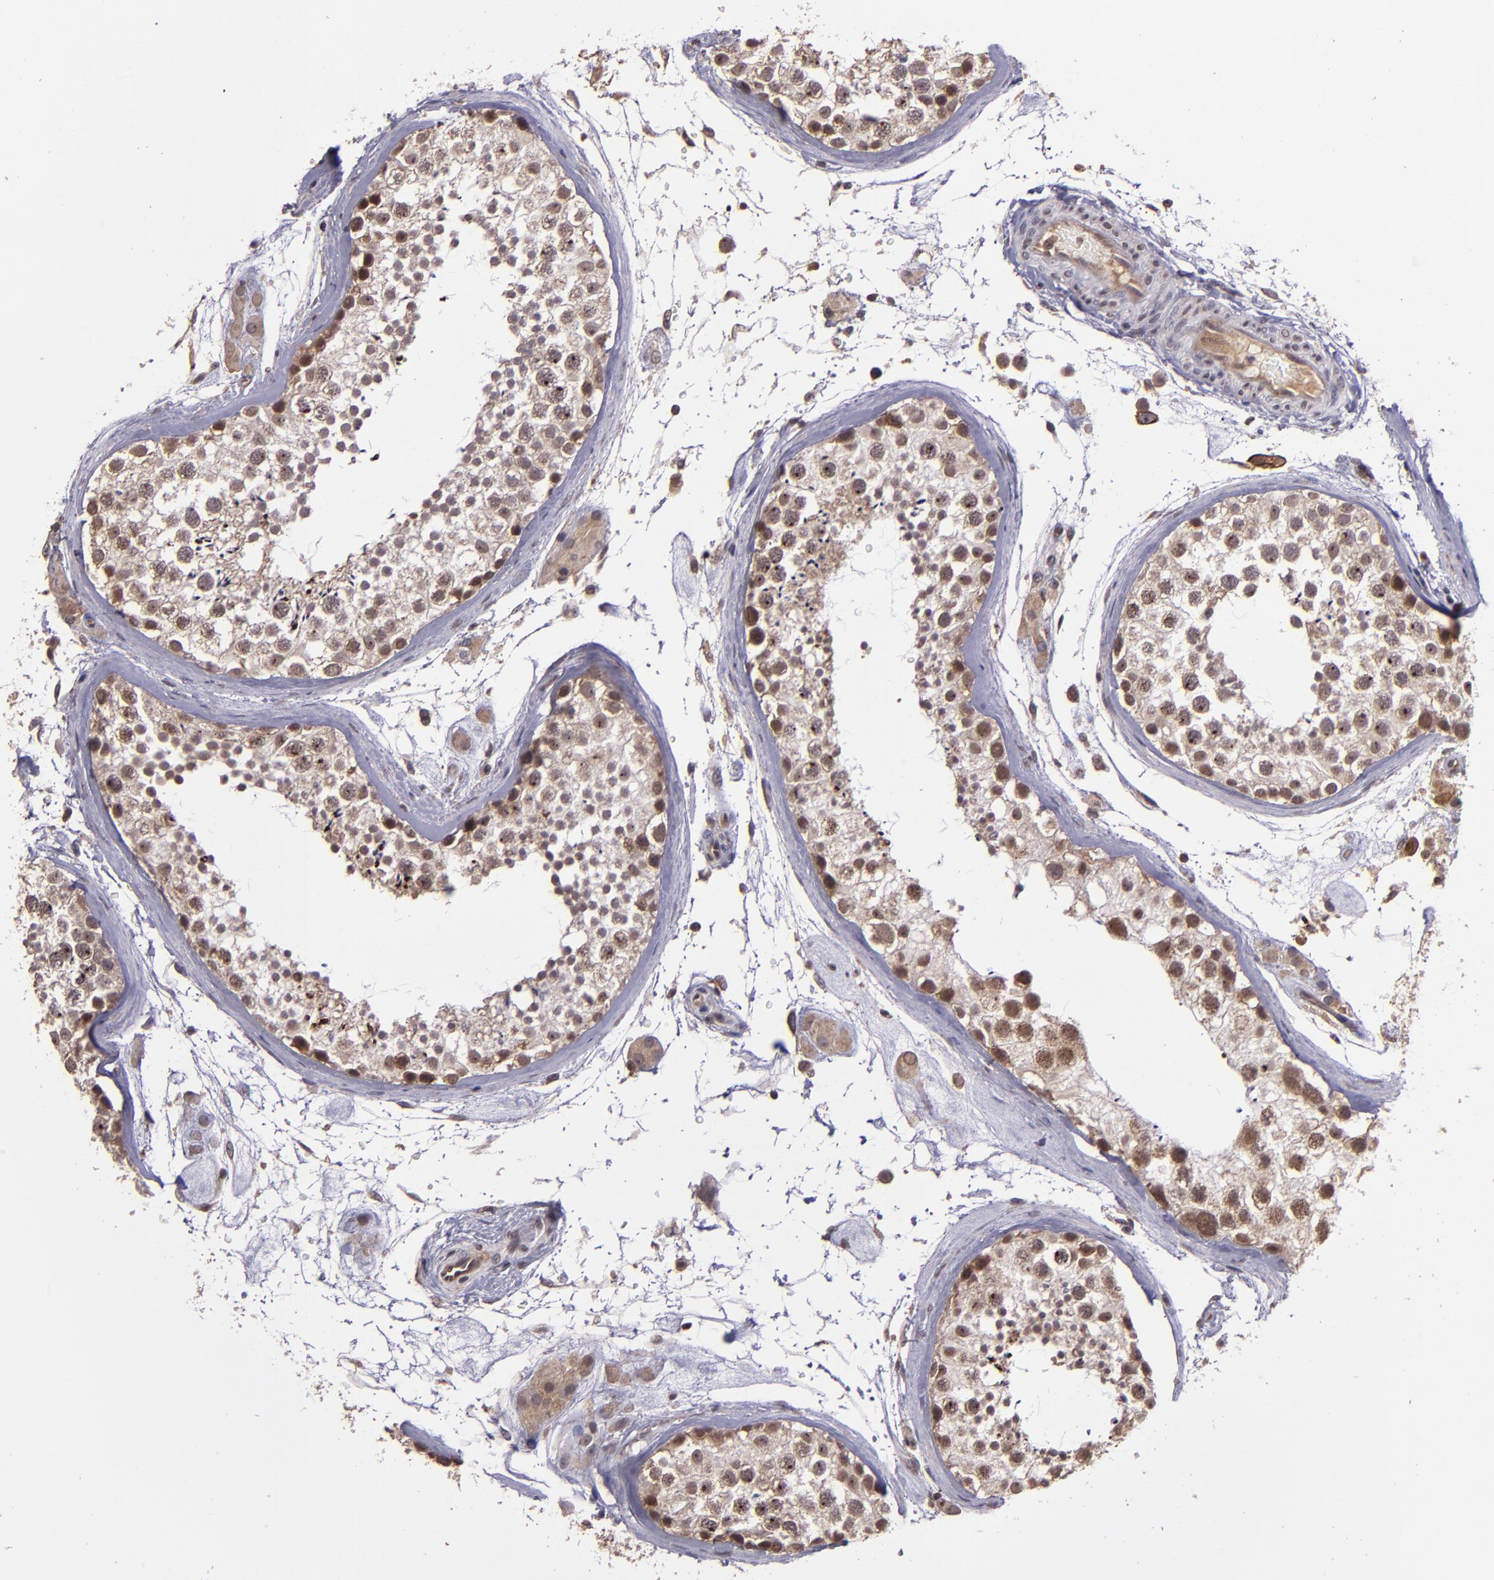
{"staining": {"intensity": "moderate", "quantity": ">75%", "location": "cytoplasmic/membranous,nuclear"}, "tissue": "testis", "cell_type": "Cells in seminiferous ducts", "image_type": "normal", "snomed": [{"axis": "morphology", "description": "Normal tissue, NOS"}, {"axis": "topography", "description": "Testis"}], "caption": "DAB immunohistochemical staining of benign testis demonstrates moderate cytoplasmic/membranous,nuclear protein positivity in approximately >75% of cells in seminiferous ducts. The staining is performed using DAB (3,3'-diaminobenzidine) brown chromogen to label protein expression. The nuclei are counter-stained blue using hematoxylin.", "gene": "USP51", "patient": {"sex": "male", "age": 46}}